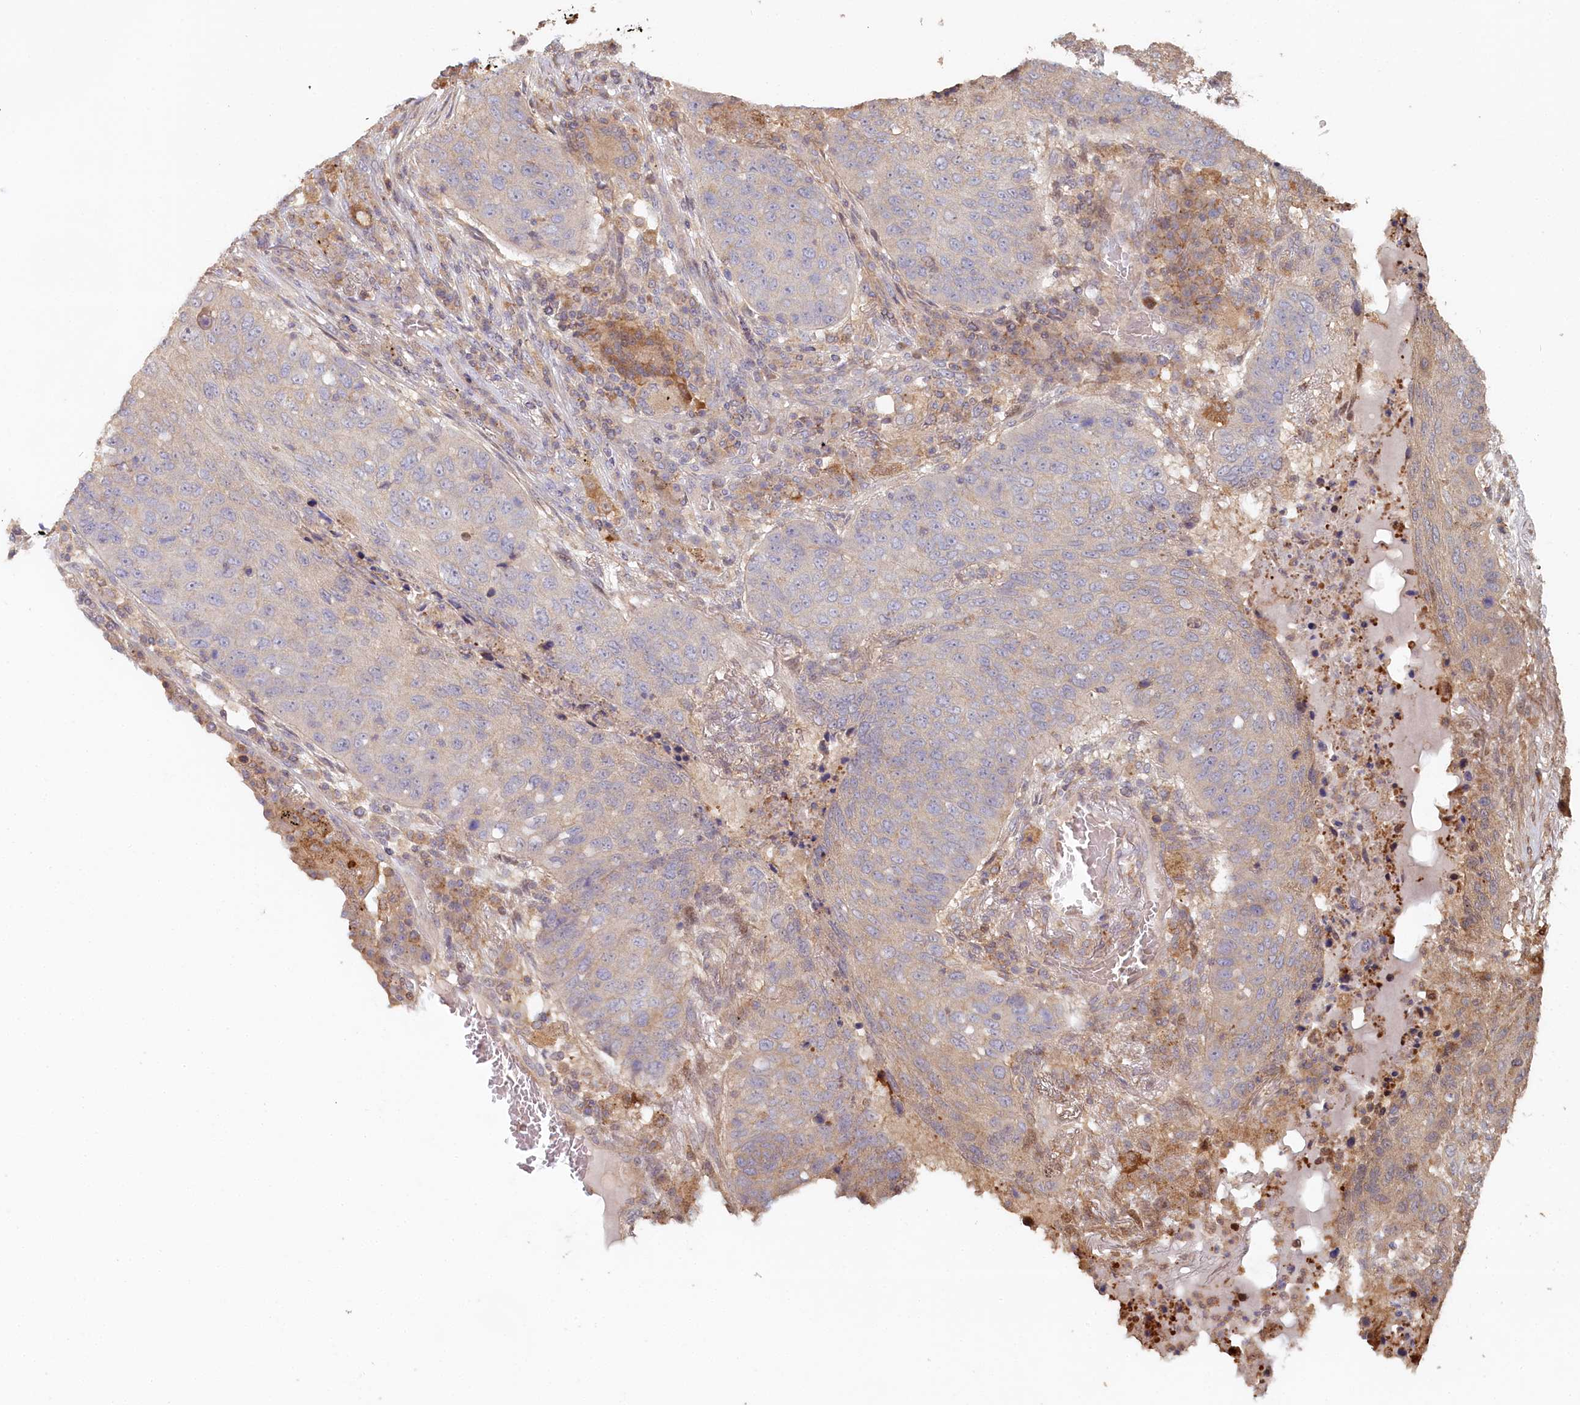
{"staining": {"intensity": "weak", "quantity": "<25%", "location": "cytoplasmic/membranous"}, "tissue": "lung cancer", "cell_type": "Tumor cells", "image_type": "cancer", "snomed": [{"axis": "morphology", "description": "Squamous cell carcinoma, NOS"}, {"axis": "topography", "description": "Lung"}], "caption": "An image of human lung cancer is negative for staining in tumor cells.", "gene": "HAL", "patient": {"sex": "female", "age": 63}}